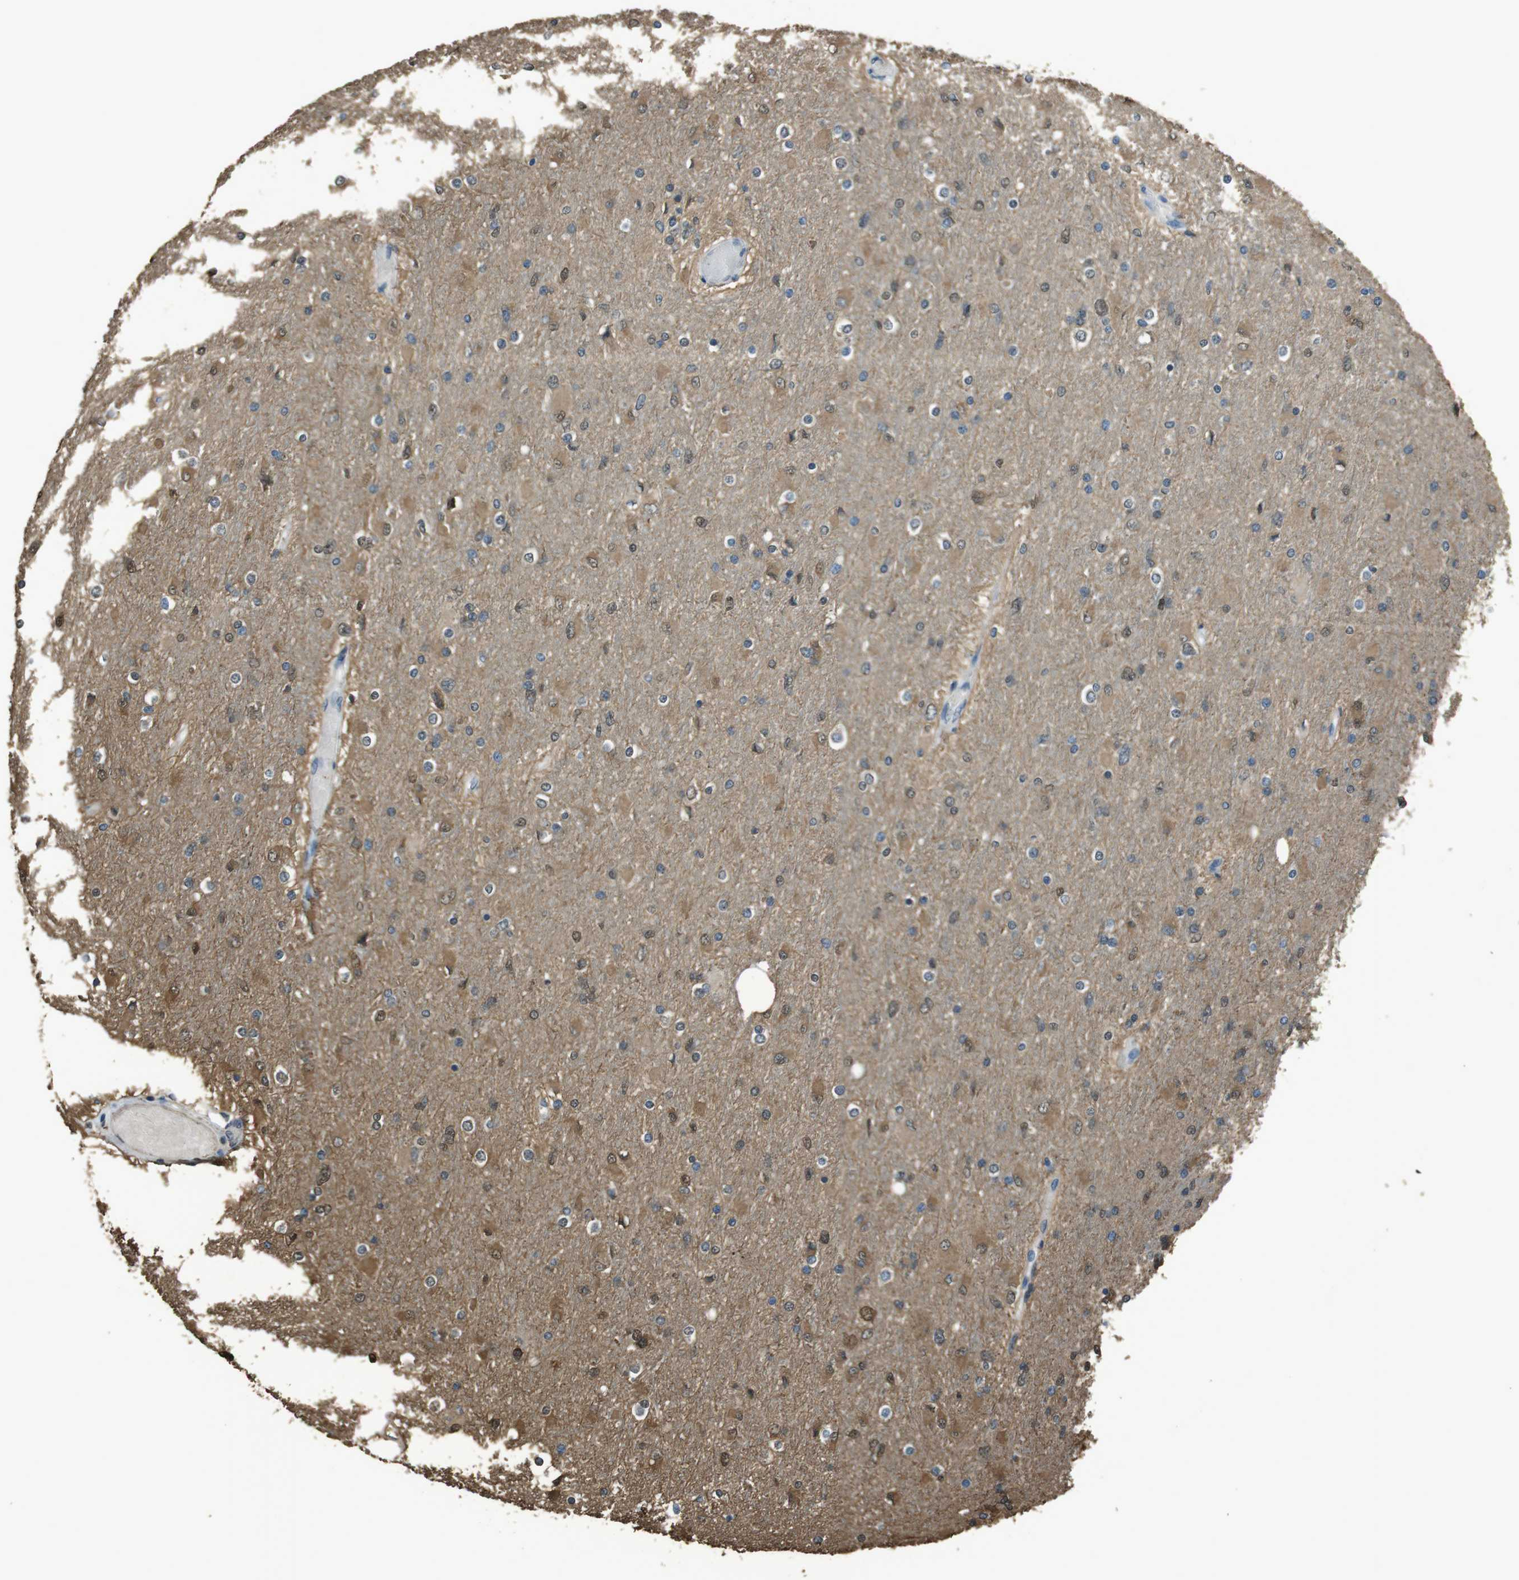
{"staining": {"intensity": "moderate", "quantity": "25%-75%", "location": "cytoplasmic/membranous,nuclear"}, "tissue": "glioma", "cell_type": "Tumor cells", "image_type": "cancer", "snomed": [{"axis": "morphology", "description": "Glioma, malignant, High grade"}, {"axis": "topography", "description": "Cerebral cortex"}], "caption": "Immunohistochemical staining of human glioma exhibits medium levels of moderate cytoplasmic/membranous and nuclear protein positivity in about 25%-75% of tumor cells.", "gene": "TWSG1", "patient": {"sex": "female", "age": 36}}